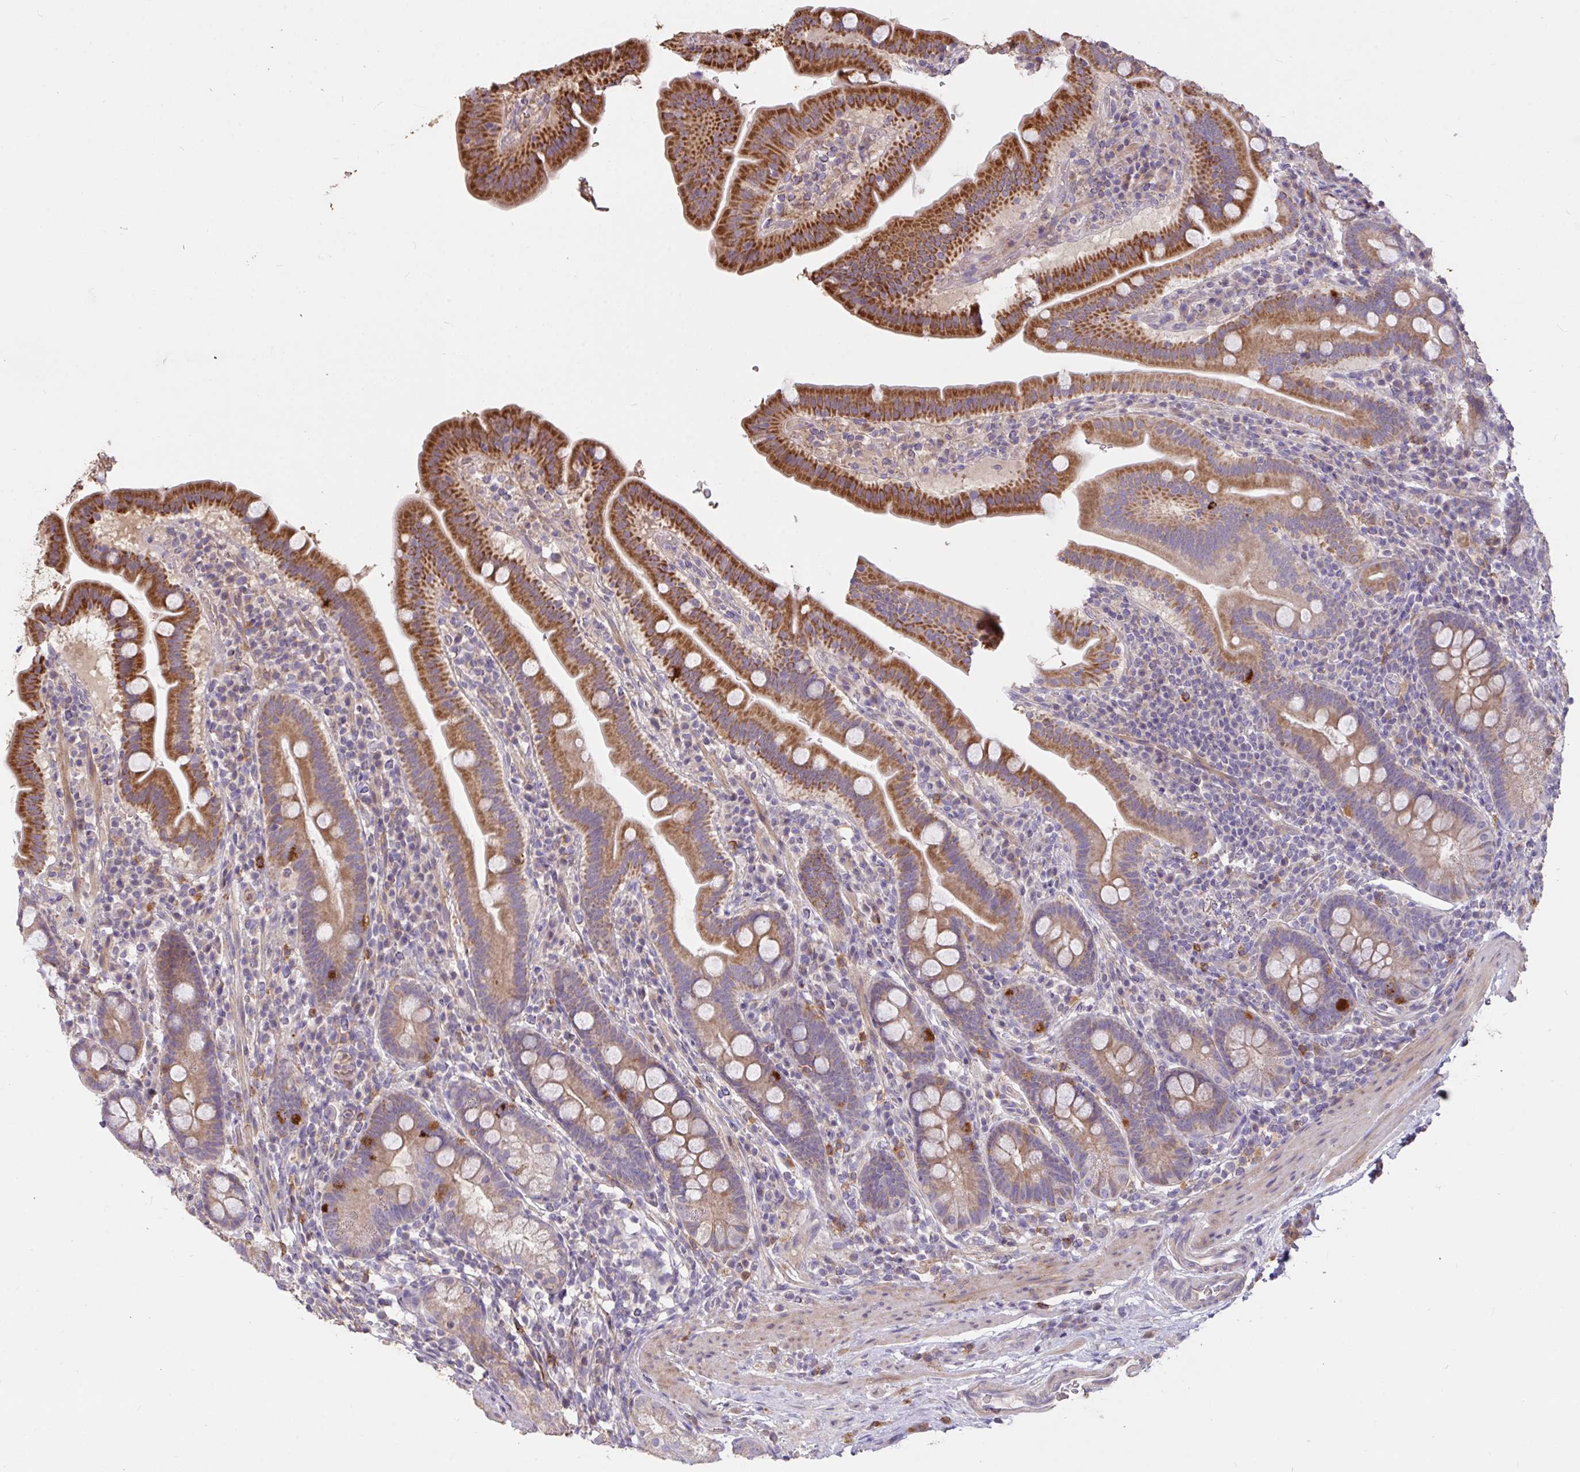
{"staining": {"intensity": "strong", "quantity": ">75%", "location": "cytoplasmic/membranous"}, "tissue": "small intestine", "cell_type": "Glandular cells", "image_type": "normal", "snomed": [{"axis": "morphology", "description": "Normal tissue, NOS"}, {"axis": "topography", "description": "Small intestine"}], "caption": "A histopathology image of human small intestine stained for a protein displays strong cytoplasmic/membranous brown staining in glandular cells. (Brightfield microscopy of DAB IHC at high magnification).", "gene": "FCER1A", "patient": {"sex": "male", "age": 26}}